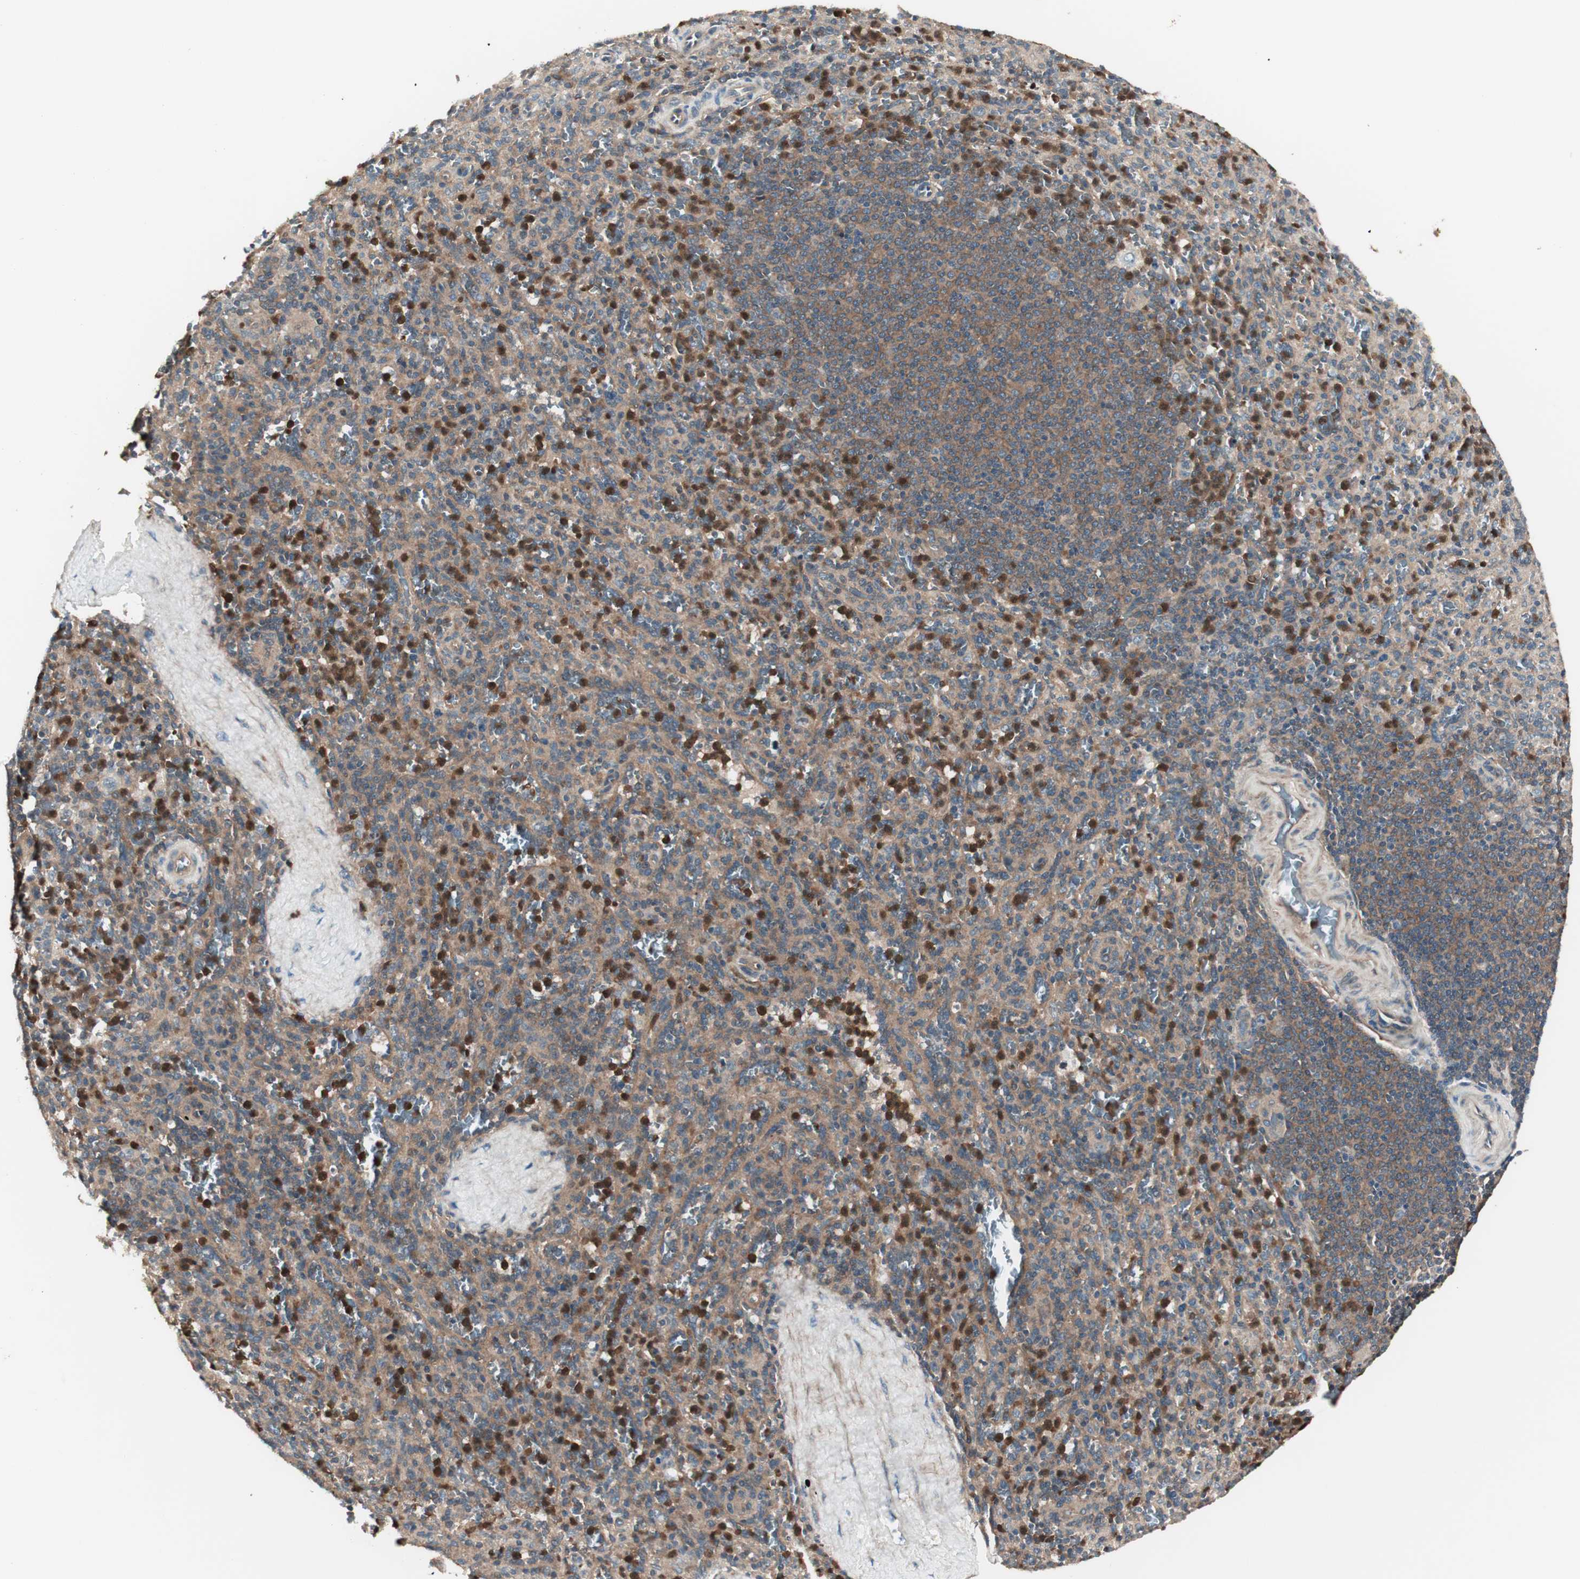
{"staining": {"intensity": "moderate", "quantity": "25%-75%", "location": "cytoplasmic/membranous"}, "tissue": "spleen", "cell_type": "Cells in red pulp", "image_type": "normal", "snomed": [{"axis": "morphology", "description": "Normal tissue, NOS"}, {"axis": "topography", "description": "Spleen"}], "caption": "Protein analysis of benign spleen displays moderate cytoplasmic/membranous expression in approximately 25%-75% of cells in red pulp. The staining was performed using DAB, with brown indicating positive protein expression. Nuclei are stained blue with hematoxylin.", "gene": "TSG101", "patient": {"sex": "male", "age": 36}}